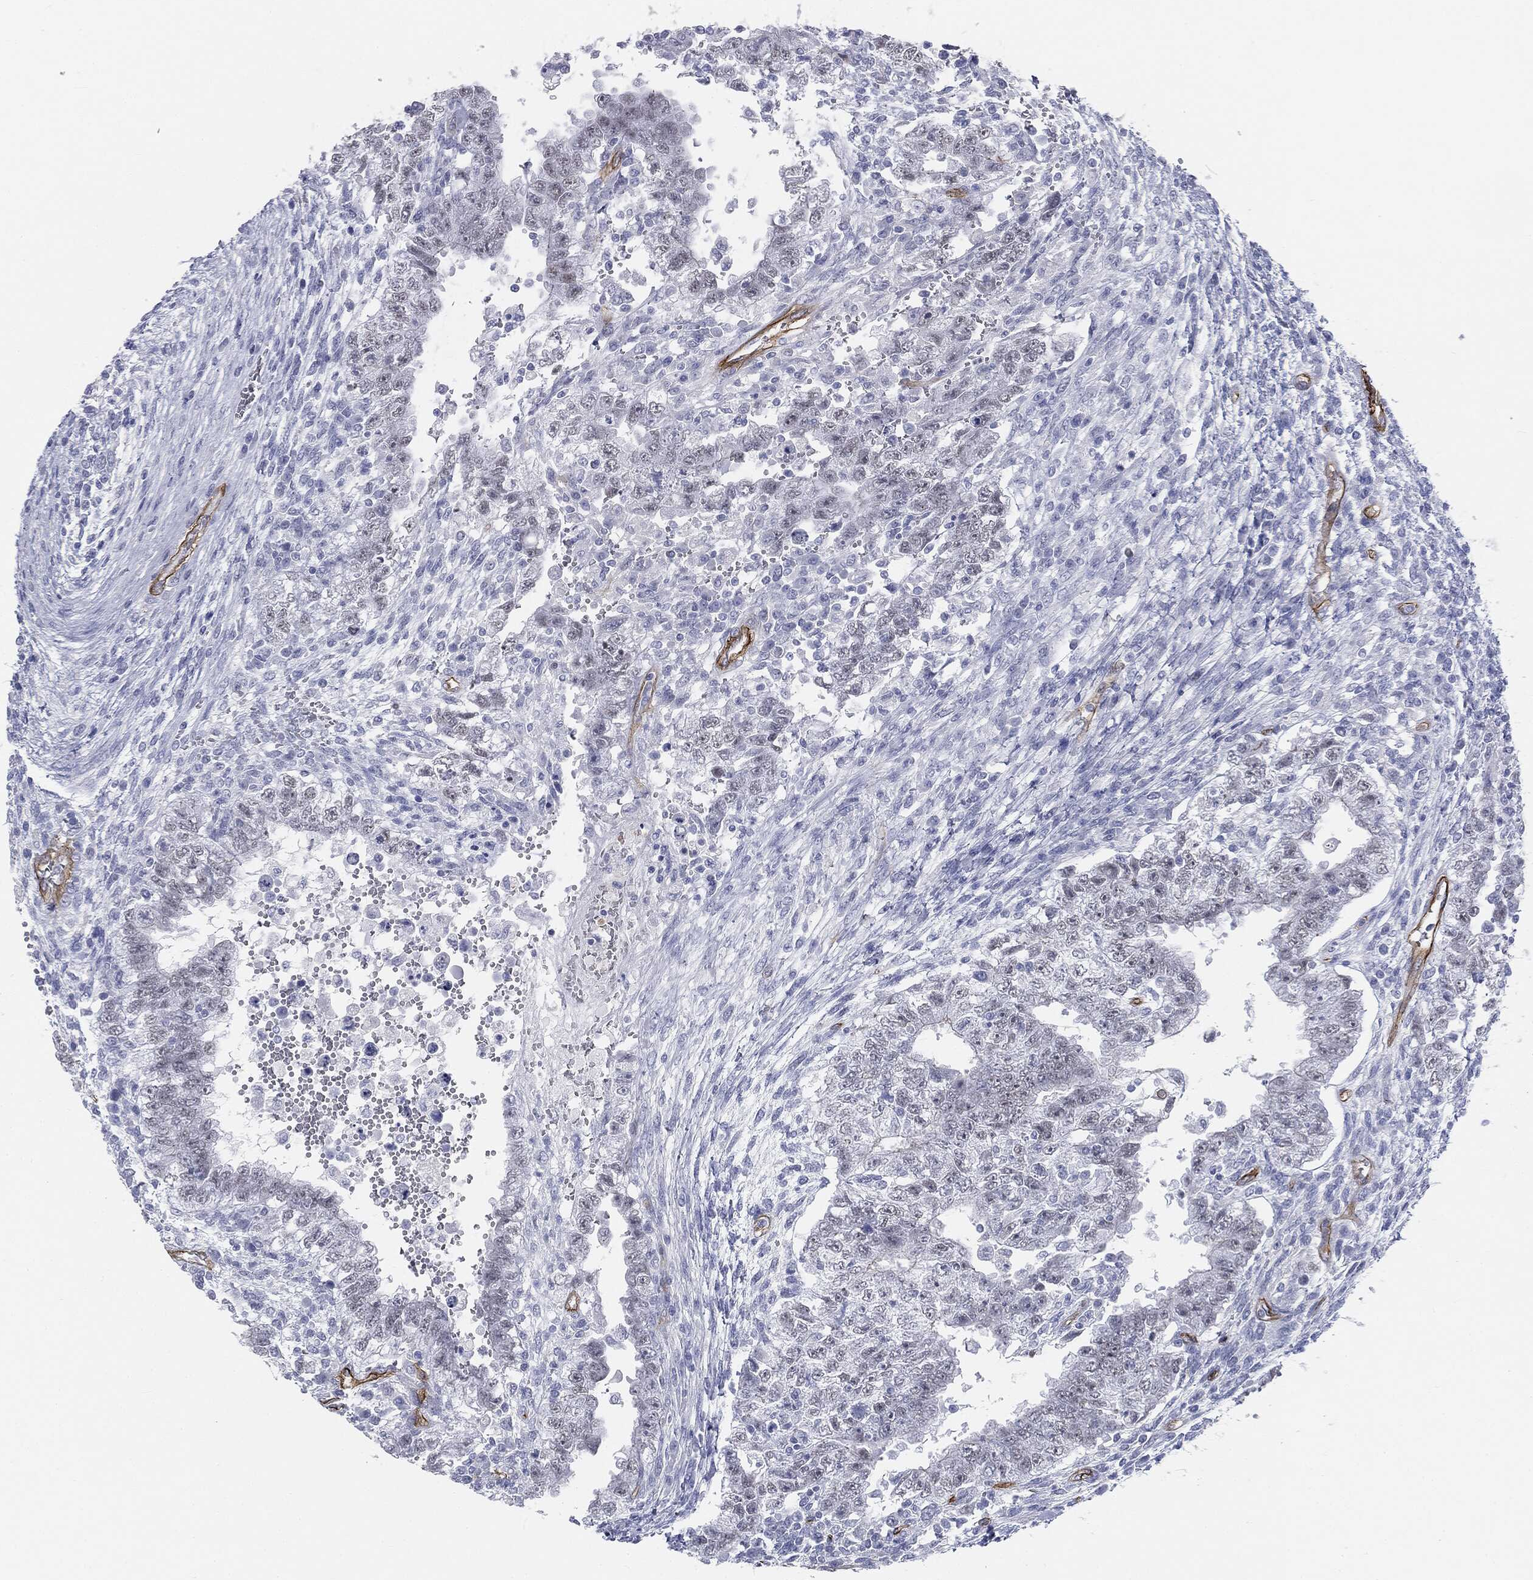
{"staining": {"intensity": "negative", "quantity": "none", "location": "none"}, "tissue": "testis cancer", "cell_type": "Tumor cells", "image_type": "cancer", "snomed": [{"axis": "morphology", "description": "Carcinoma, Embryonal, NOS"}, {"axis": "topography", "description": "Testis"}], "caption": "The micrograph displays no significant positivity in tumor cells of testis cancer.", "gene": "MUC5AC", "patient": {"sex": "male", "age": 26}}